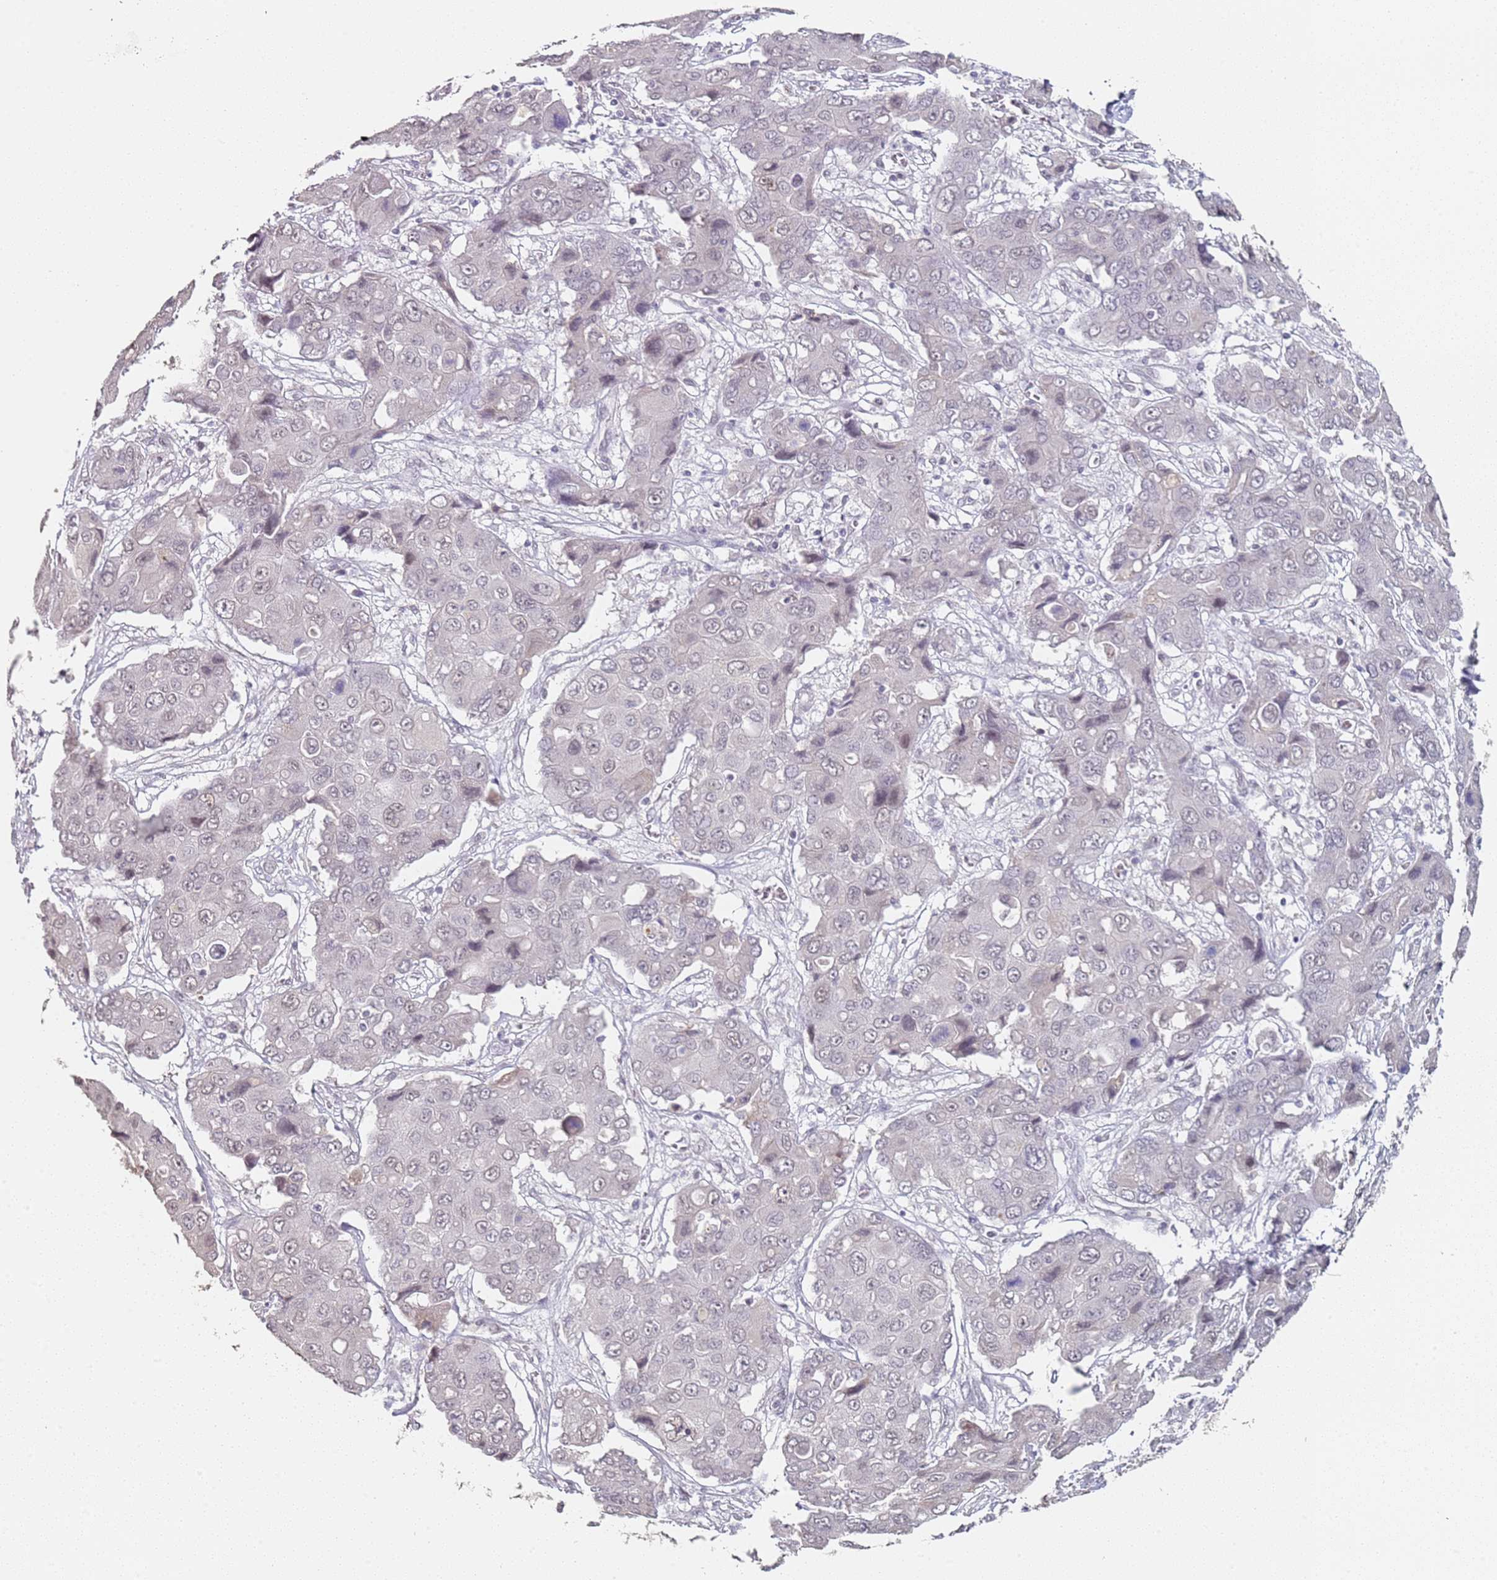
{"staining": {"intensity": "weak", "quantity": "<25%", "location": "nuclear"}, "tissue": "liver cancer", "cell_type": "Tumor cells", "image_type": "cancer", "snomed": [{"axis": "morphology", "description": "Cholangiocarcinoma"}, {"axis": "topography", "description": "Liver"}], "caption": "Photomicrograph shows no significant protein positivity in tumor cells of liver cancer (cholangiocarcinoma). Brightfield microscopy of immunohistochemistry stained with DAB (brown) and hematoxylin (blue), captured at high magnification.", "gene": "DNAH11", "patient": {"sex": "male", "age": 67}}